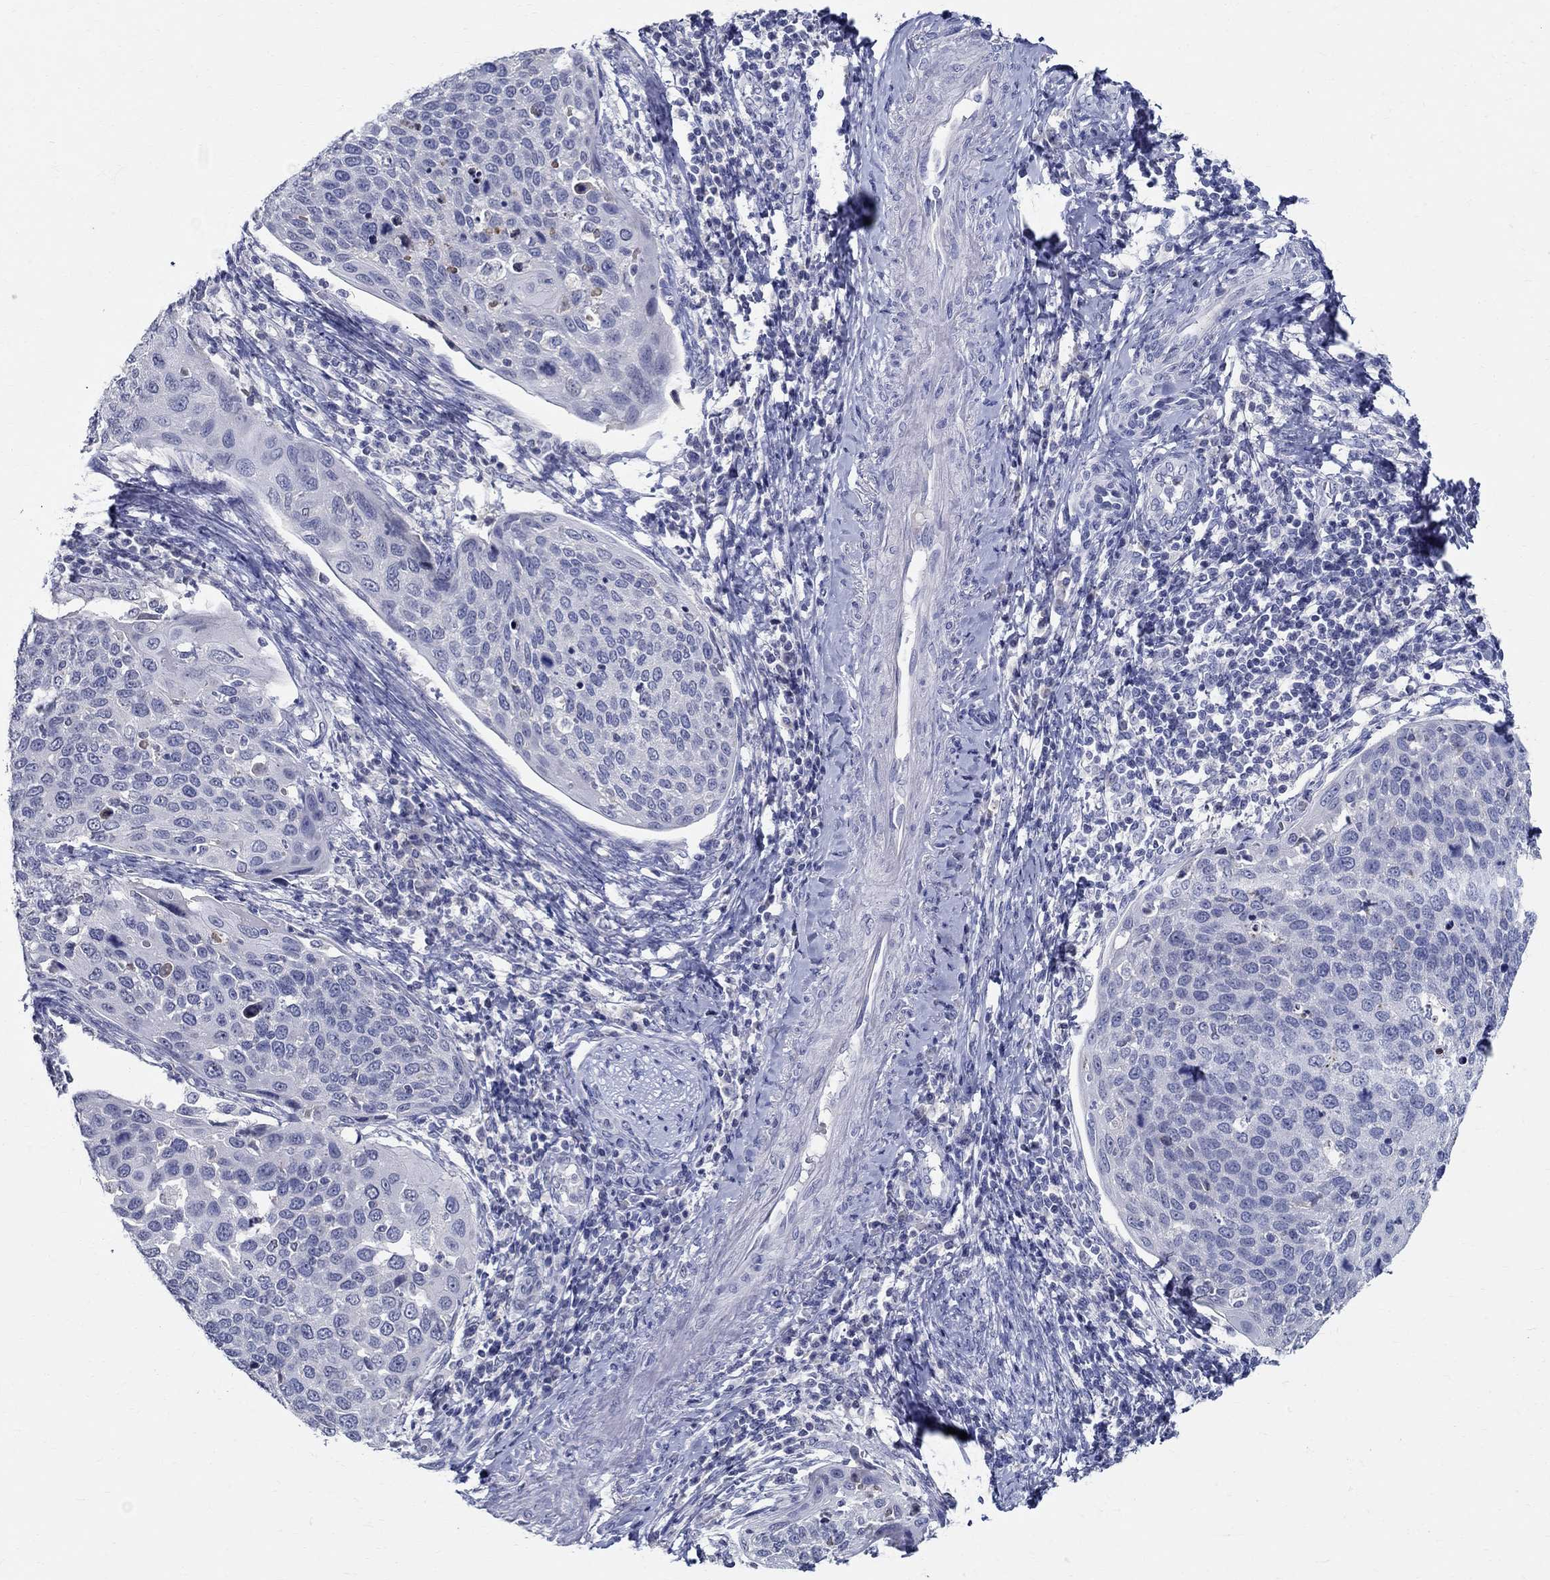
{"staining": {"intensity": "negative", "quantity": "none", "location": "none"}, "tissue": "cervical cancer", "cell_type": "Tumor cells", "image_type": "cancer", "snomed": [{"axis": "morphology", "description": "Squamous cell carcinoma, NOS"}, {"axis": "topography", "description": "Cervix"}], "caption": "Tumor cells are negative for brown protein staining in cervical cancer.", "gene": "CETN1", "patient": {"sex": "female", "age": 54}}